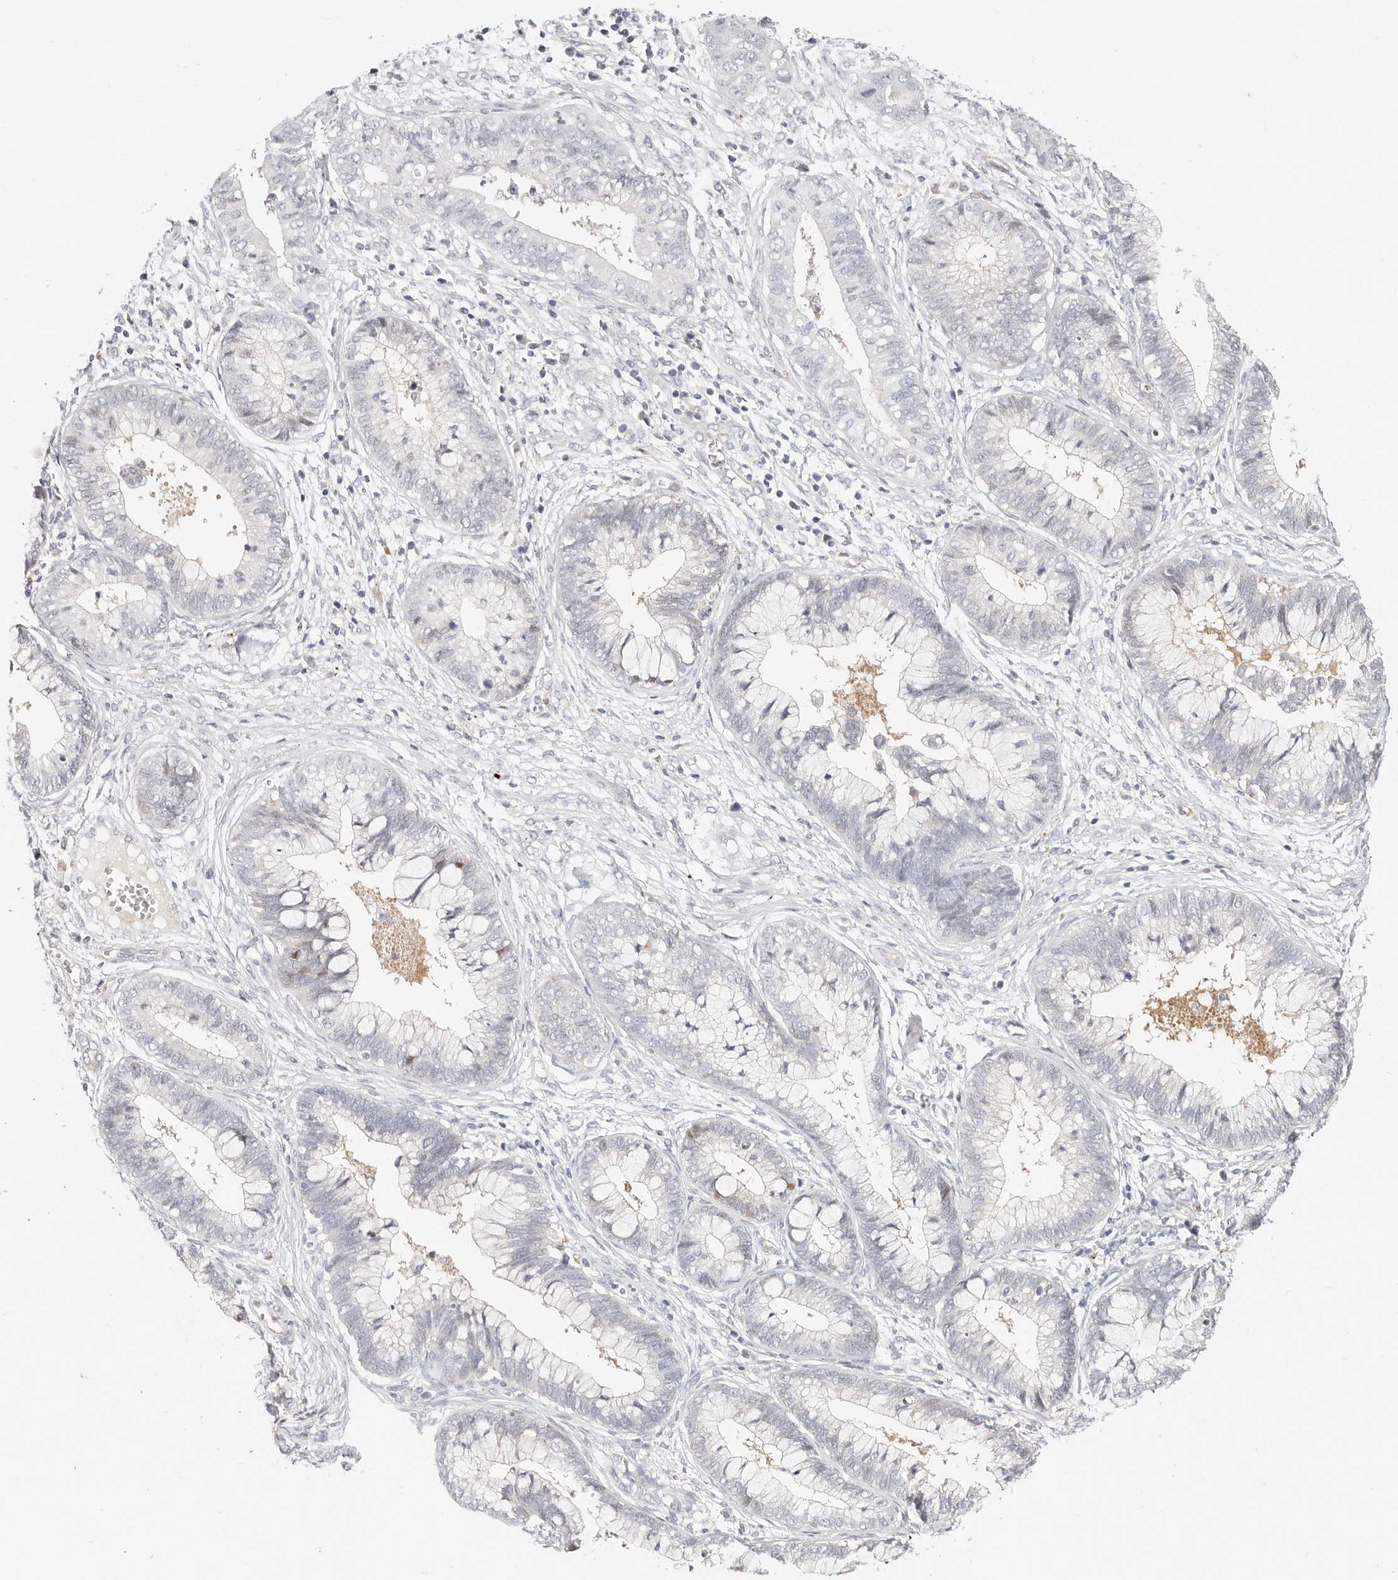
{"staining": {"intensity": "negative", "quantity": "none", "location": "none"}, "tissue": "cervical cancer", "cell_type": "Tumor cells", "image_type": "cancer", "snomed": [{"axis": "morphology", "description": "Adenocarcinoma, NOS"}, {"axis": "topography", "description": "Cervix"}], "caption": "Histopathology image shows no protein expression in tumor cells of cervical cancer tissue.", "gene": "ZRANB1", "patient": {"sex": "female", "age": 44}}